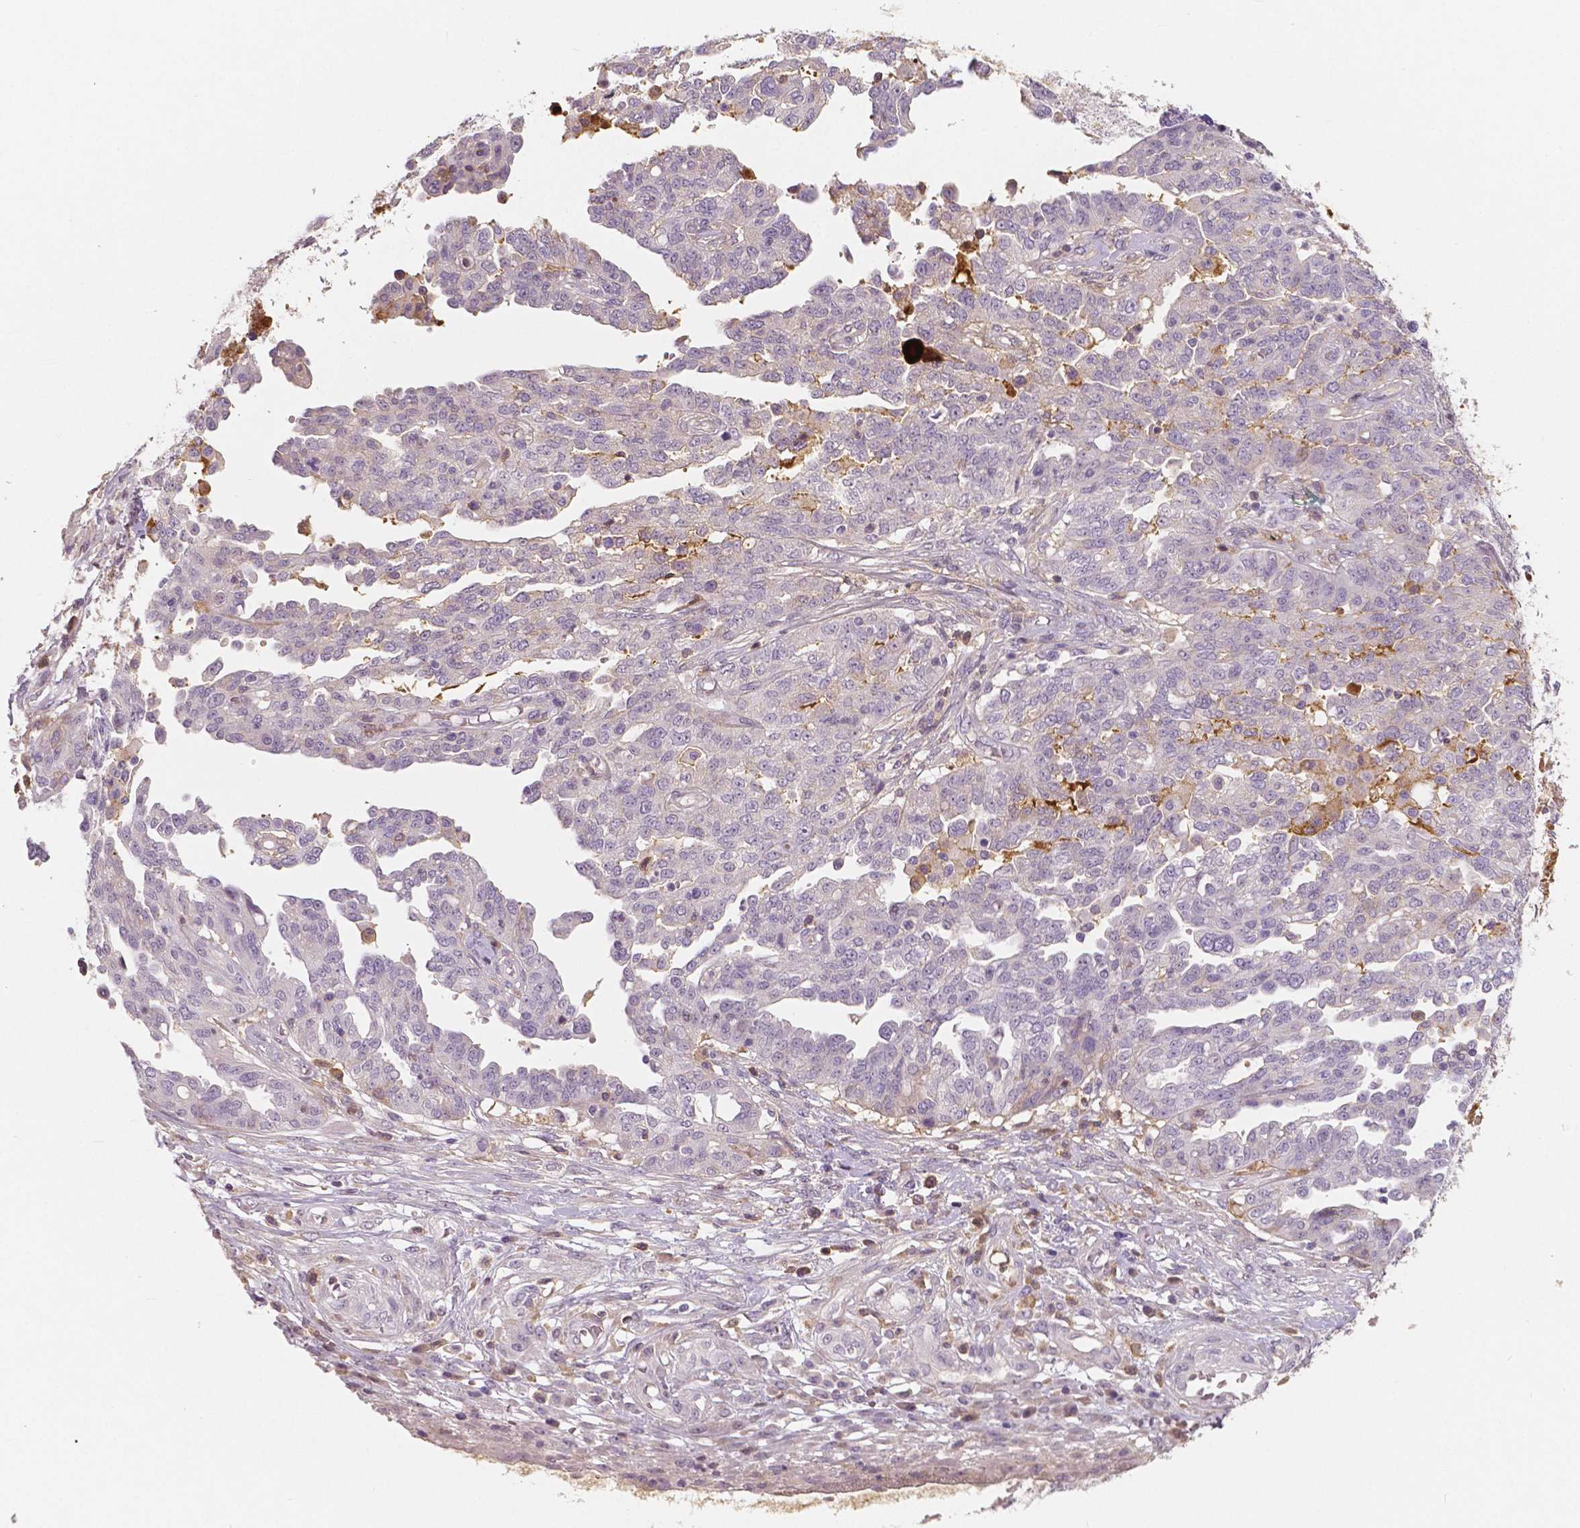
{"staining": {"intensity": "negative", "quantity": "none", "location": "none"}, "tissue": "ovarian cancer", "cell_type": "Tumor cells", "image_type": "cancer", "snomed": [{"axis": "morphology", "description": "Cystadenocarcinoma, serous, NOS"}, {"axis": "topography", "description": "Ovary"}], "caption": "High magnification brightfield microscopy of ovarian cancer (serous cystadenocarcinoma) stained with DAB (brown) and counterstained with hematoxylin (blue): tumor cells show no significant staining.", "gene": "APOA4", "patient": {"sex": "female", "age": 67}}